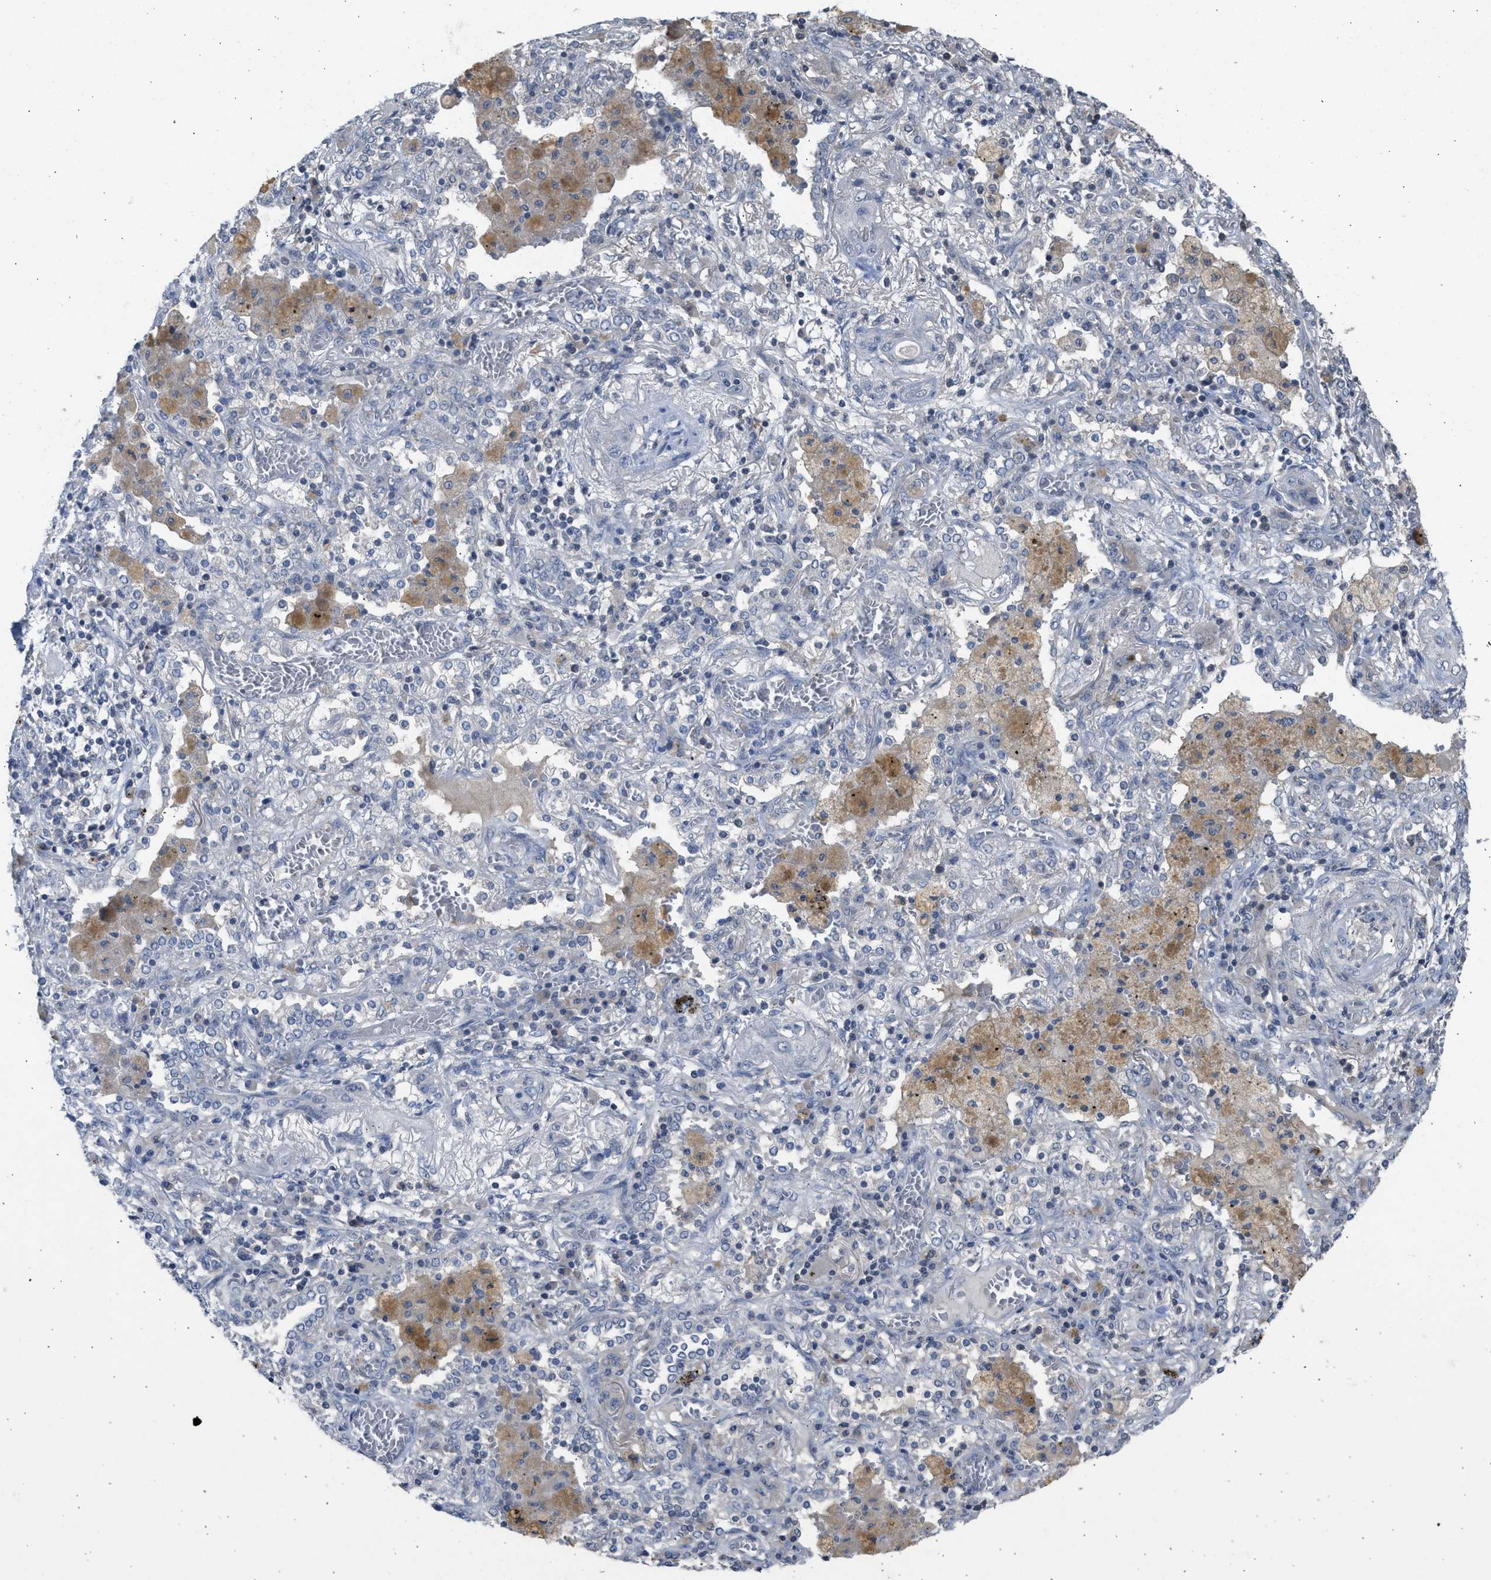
{"staining": {"intensity": "negative", "quantity": "none", "location": "none"}, "tissue": "lung cancer", "cell_type": "Tumor cells", "image_type": "cancer", "snomed": [{"axis": "morphology", "description": "Squamous cell carcinoma, NOS"}, {"axis": "topography", "description": "Lung"}], "caption": "There is no significant expression in tumor cells of lung squamous cell carcinoma.", "gene": "SULT2A1", "patient": {"sex": "female", "age": 47}}